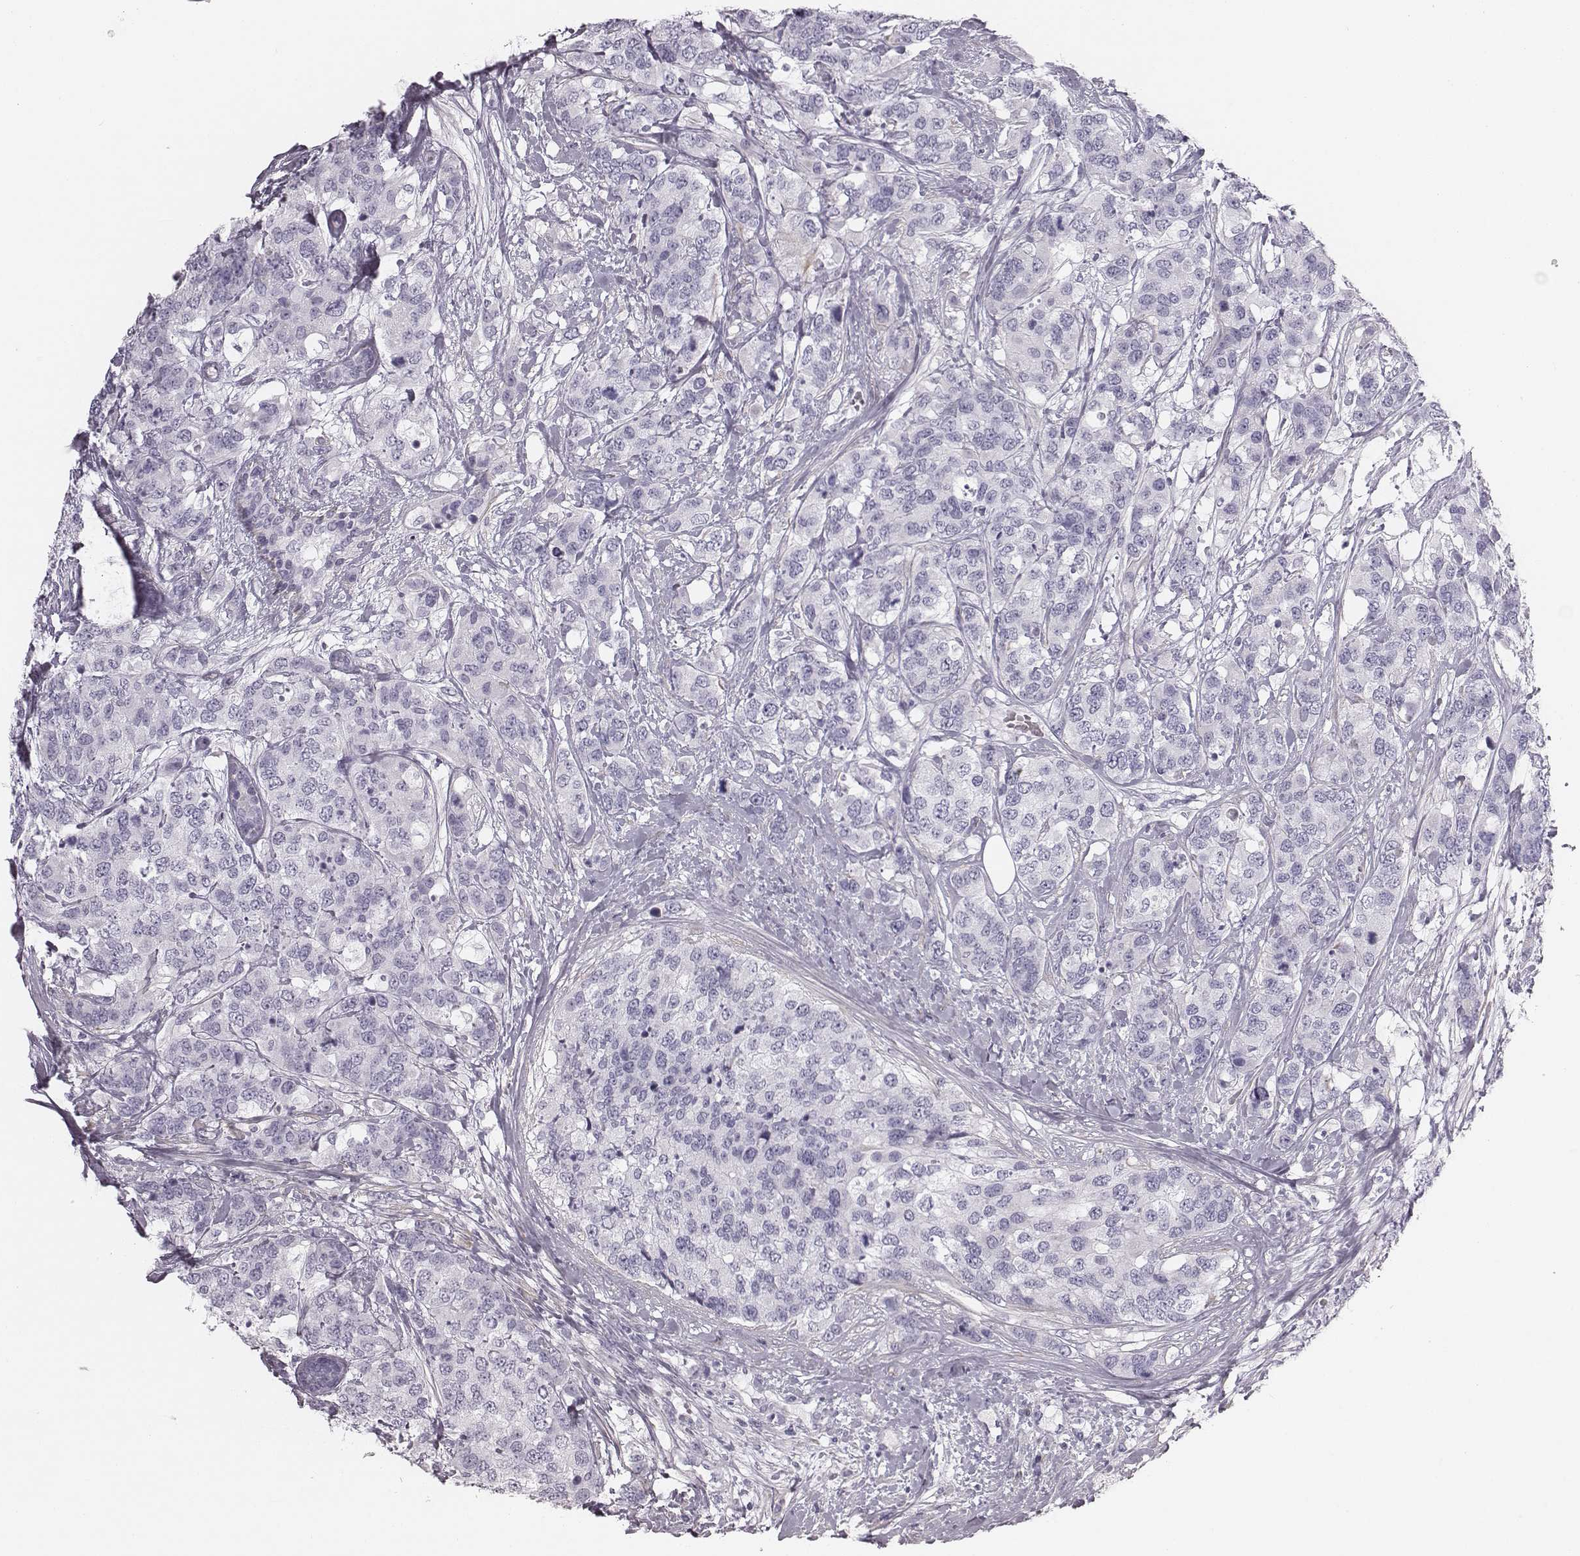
{"staining": {"intensity": "negative", "quantity": "none", "location": "none"}, "tissue": "breast cancer", "cell_type": "Tumor cells", "image_type": "cancer", "snomed": [{"axis": "morphology", "description": "Lobular carcinoma"}, {"axis": "topography", "description": "Breast"}], "caption": "This is an IHC histopathology image of human breast cancer (lobular carcinoma). There is no positivity in tumor cells.", "gene": "CRISP1", "patient": {"sex": "female", "age": 59}}